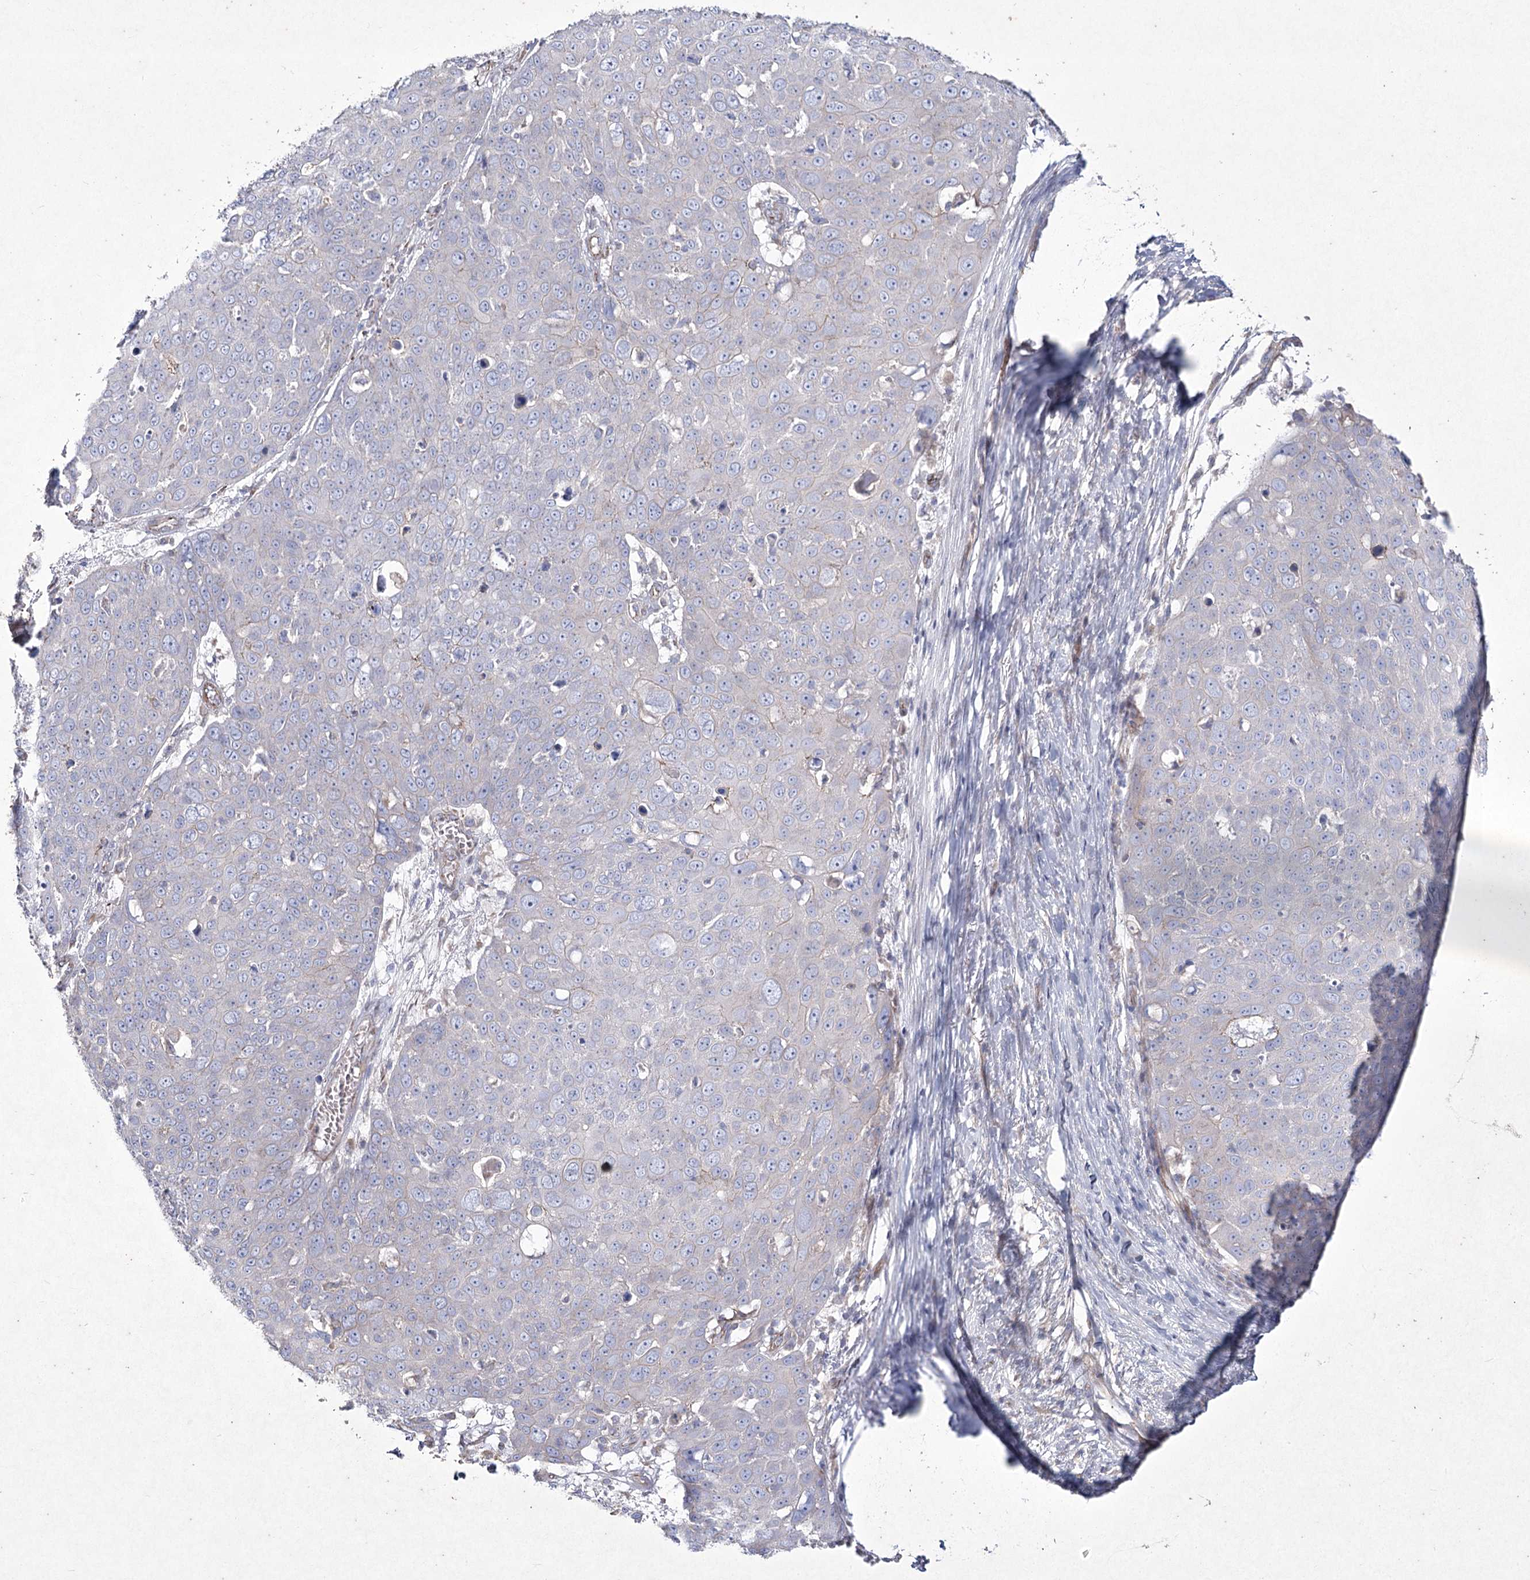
{"staining": {"intensity": "negative", "quantity": "none", "location": "none"}, "tissue": "skin cancer", "cell_type": "Tumor cells", "image_type": "cancer", "snomed": [{"axis": "morphology", "description": "Squamous cell carcinoma, NOS"}, {"axis": "topography", "description": "Skin"}], "caption": "IHC histopathology image of squamous cell carcinoma (skin) stained for a protein (brown), which exhibits no expression in tumor cells.", "gene": "LDLRAD3", "patient": {"sex": "male", "age": 71}}